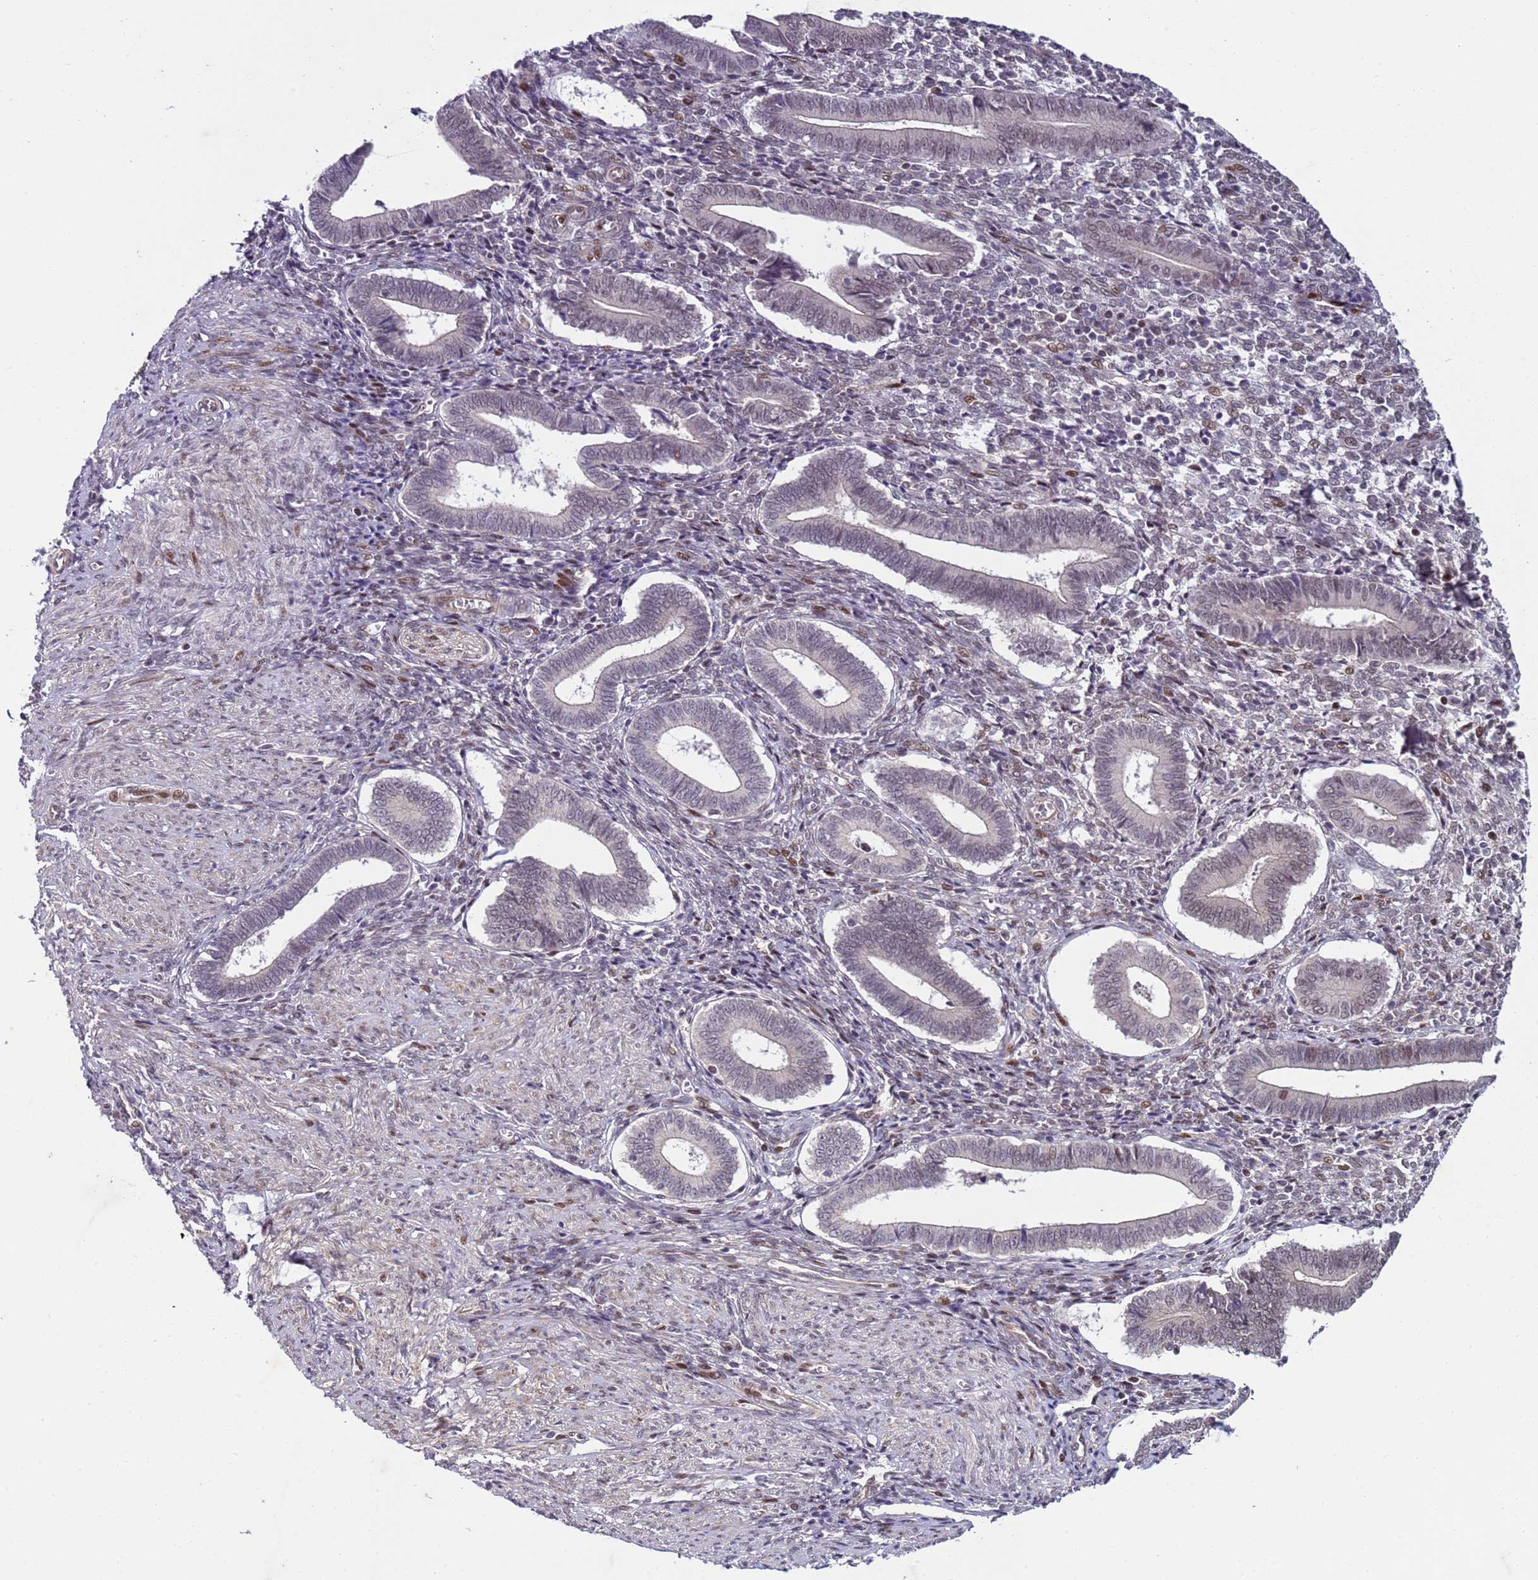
{"staining": {"intensity": "moderate", "quantity": "<25%", "location": "nuclear"}, "tissue": "endometrium", "cell_type": "Cells in endometrial stroma", "image_type": "normal", "snomed": [{"axis": "morphology", "description": "Normal tissue, NOS"}, {"axis": "topography", "description": "Other"}, {"axis": "topography", "description": "Endometrium"}], "caption": "IHC image of unremarkable endometrium: human endometrium stained using immunohistochemistry displays low levels of moderate protein expression localized specifically in the nuclear of cells in endometrial stroma, appearing as a nuclear brown color.", "gene": "SHC3", "patient": {"sex": "female", "age": 44}}